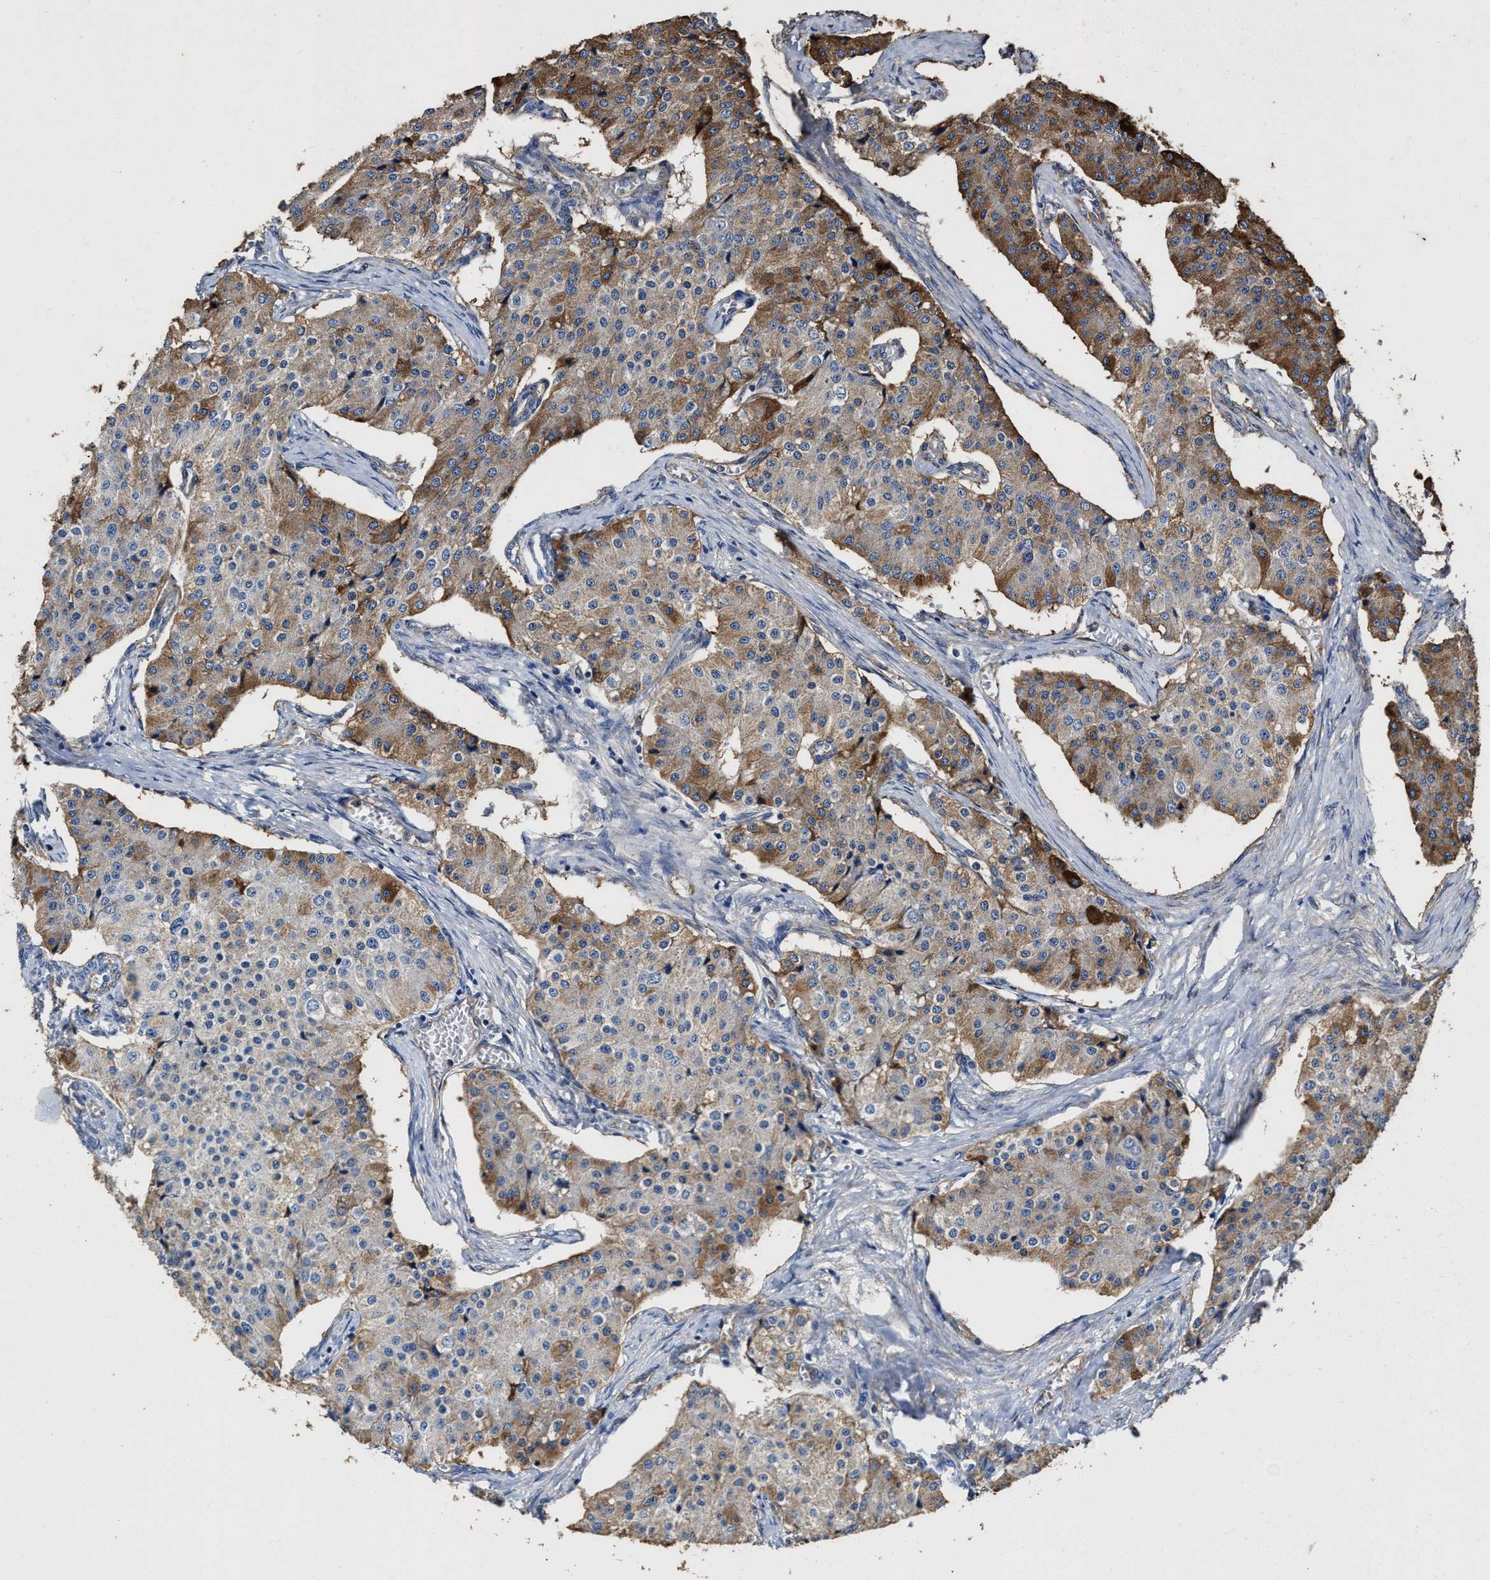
{"staining": {"intensity": "strong", "quantity": "25%-75%", "location": "cytoplasmic/membranous"}, "tissue": "carcinoid", "cell_type": "Tumor cells", "image_type": "cancer", "snomed": [{"axis": "morphology", "description": "Carcinoid, malignant, NOS"}, {"axis": "topography", "description": "Colon"}], "caption": "Immunohistochemical staining of malignant carcinoid exhibits high levels of strong cytoplasmic/membranous protein staining in about 25%-75% of tumor cells. Using DAB (3,3'-diaminobenzidine) (brown) and hematoxylin (blue) stains, captured at high magnification using brightfield microscopy.", "gene": "SFXN4", "patient": {"sex": "female", "age": 52}}